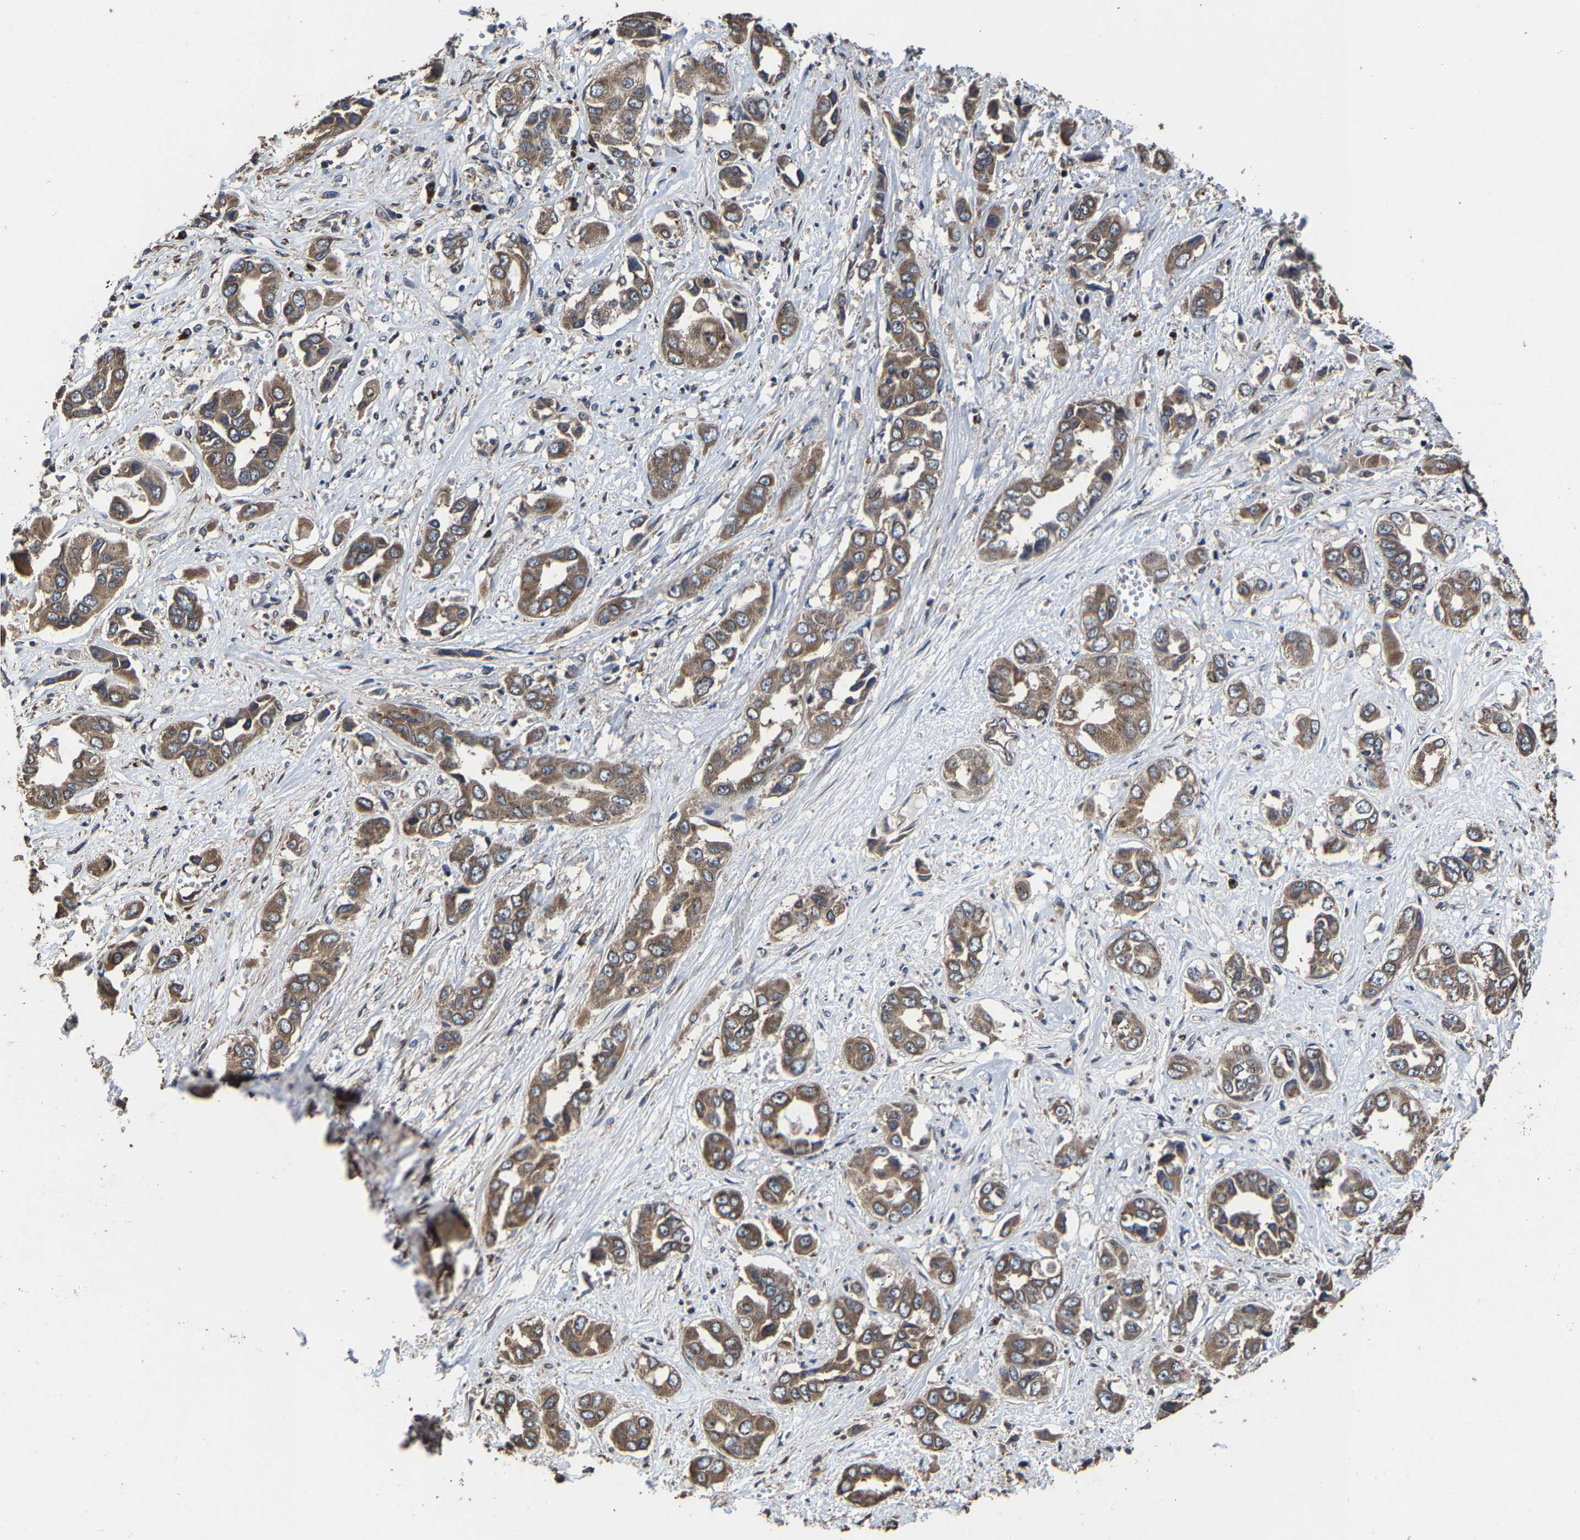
{"staining": {"intensity": "moderate", "quantity": ">75%", "location": "cytoplasmic/membranous"}, "tissue": "liver cancer", "cell_type": "Tumor cells", "image_type": "cancer", "snomed": [{"axis": "morphology", "description": "Cholangiocarcinoma"}, {"axis": "topography", "description": "Liver"}], "caption": "Liver cholangiocarcinoma was stained to show a protein in brown. There is medium levels of moderate cytoplasmic/membranous staining in approximately >75% of tumor cells.", "gene": "EBAG9", "patient": {"sex": "female", "age": 52}}